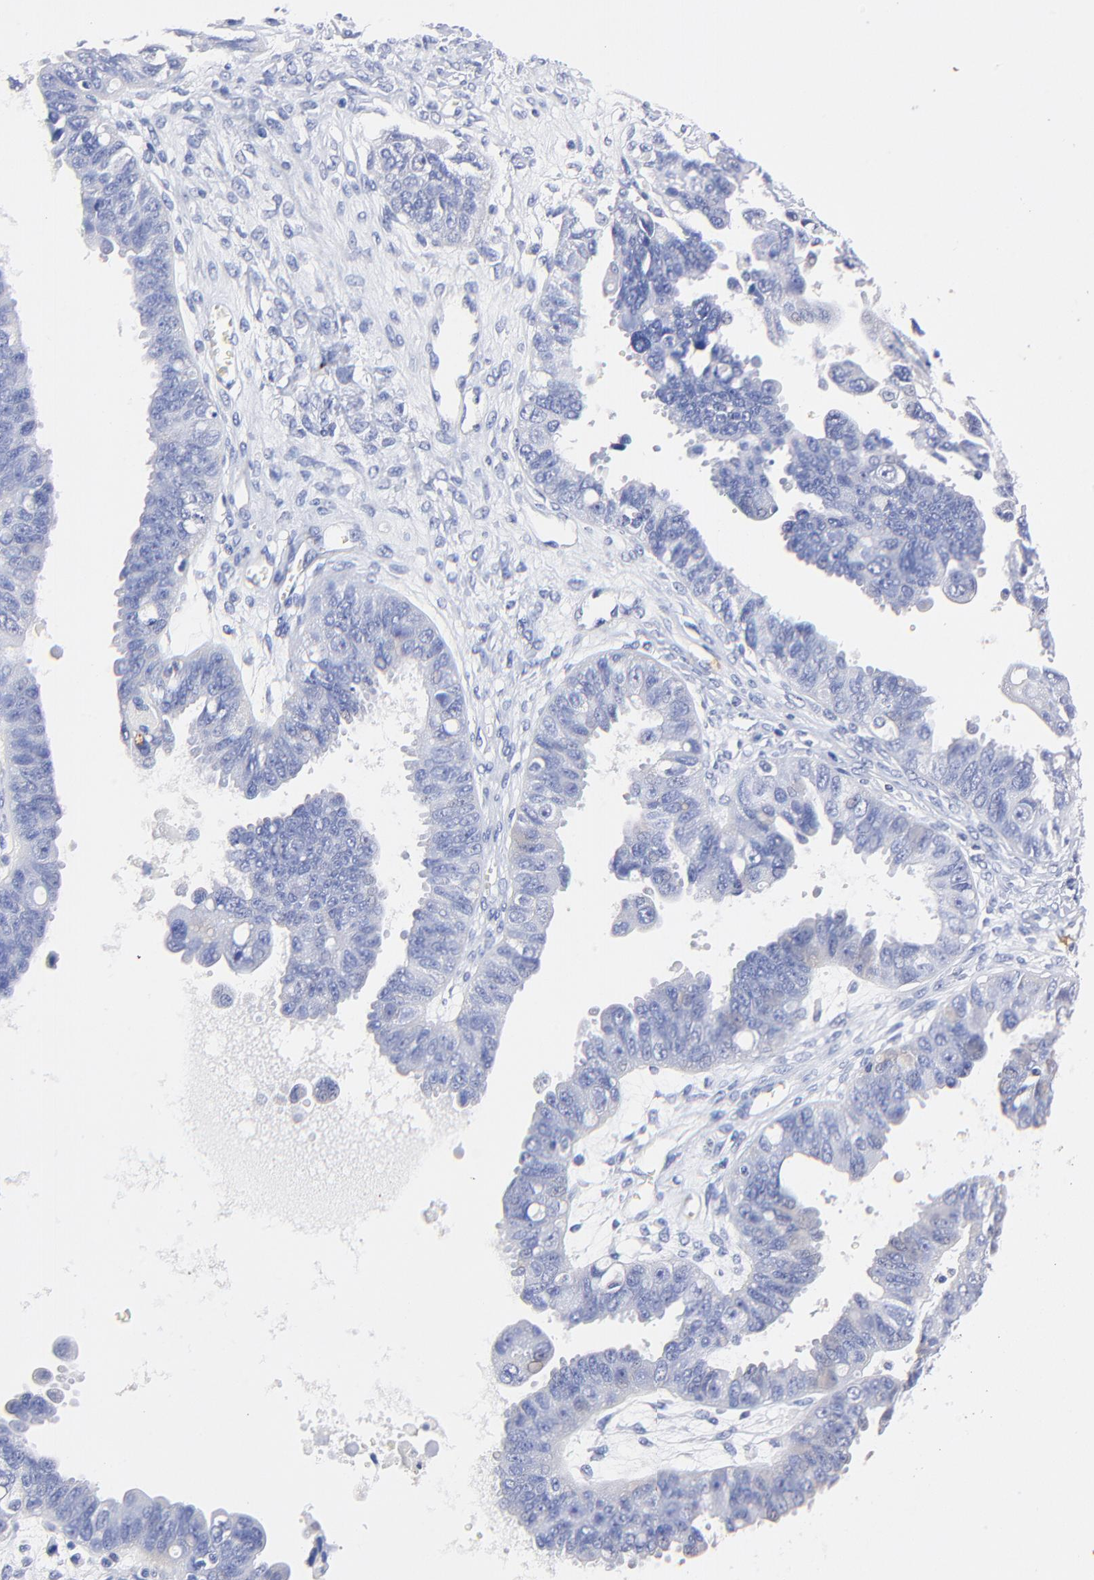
{"staining": {"intensity": "negative", "quantity": "none", "location": "none"}, "tissue": "ovarian cancer", "cell_type": "Tumor cells", "image_type": "cancer", "snomed": [{"axis": "morphology", "description": "Carcinoma, endometroid"}, {"axis": "topography", "description": "Ovary"}], "caption": "Protein analysis of ovarian endometroid carcinoma exhibits no significant positivity in tumor cells.", "gene": "BBOF1", "patient": {"sex": "female", "age": 85}}